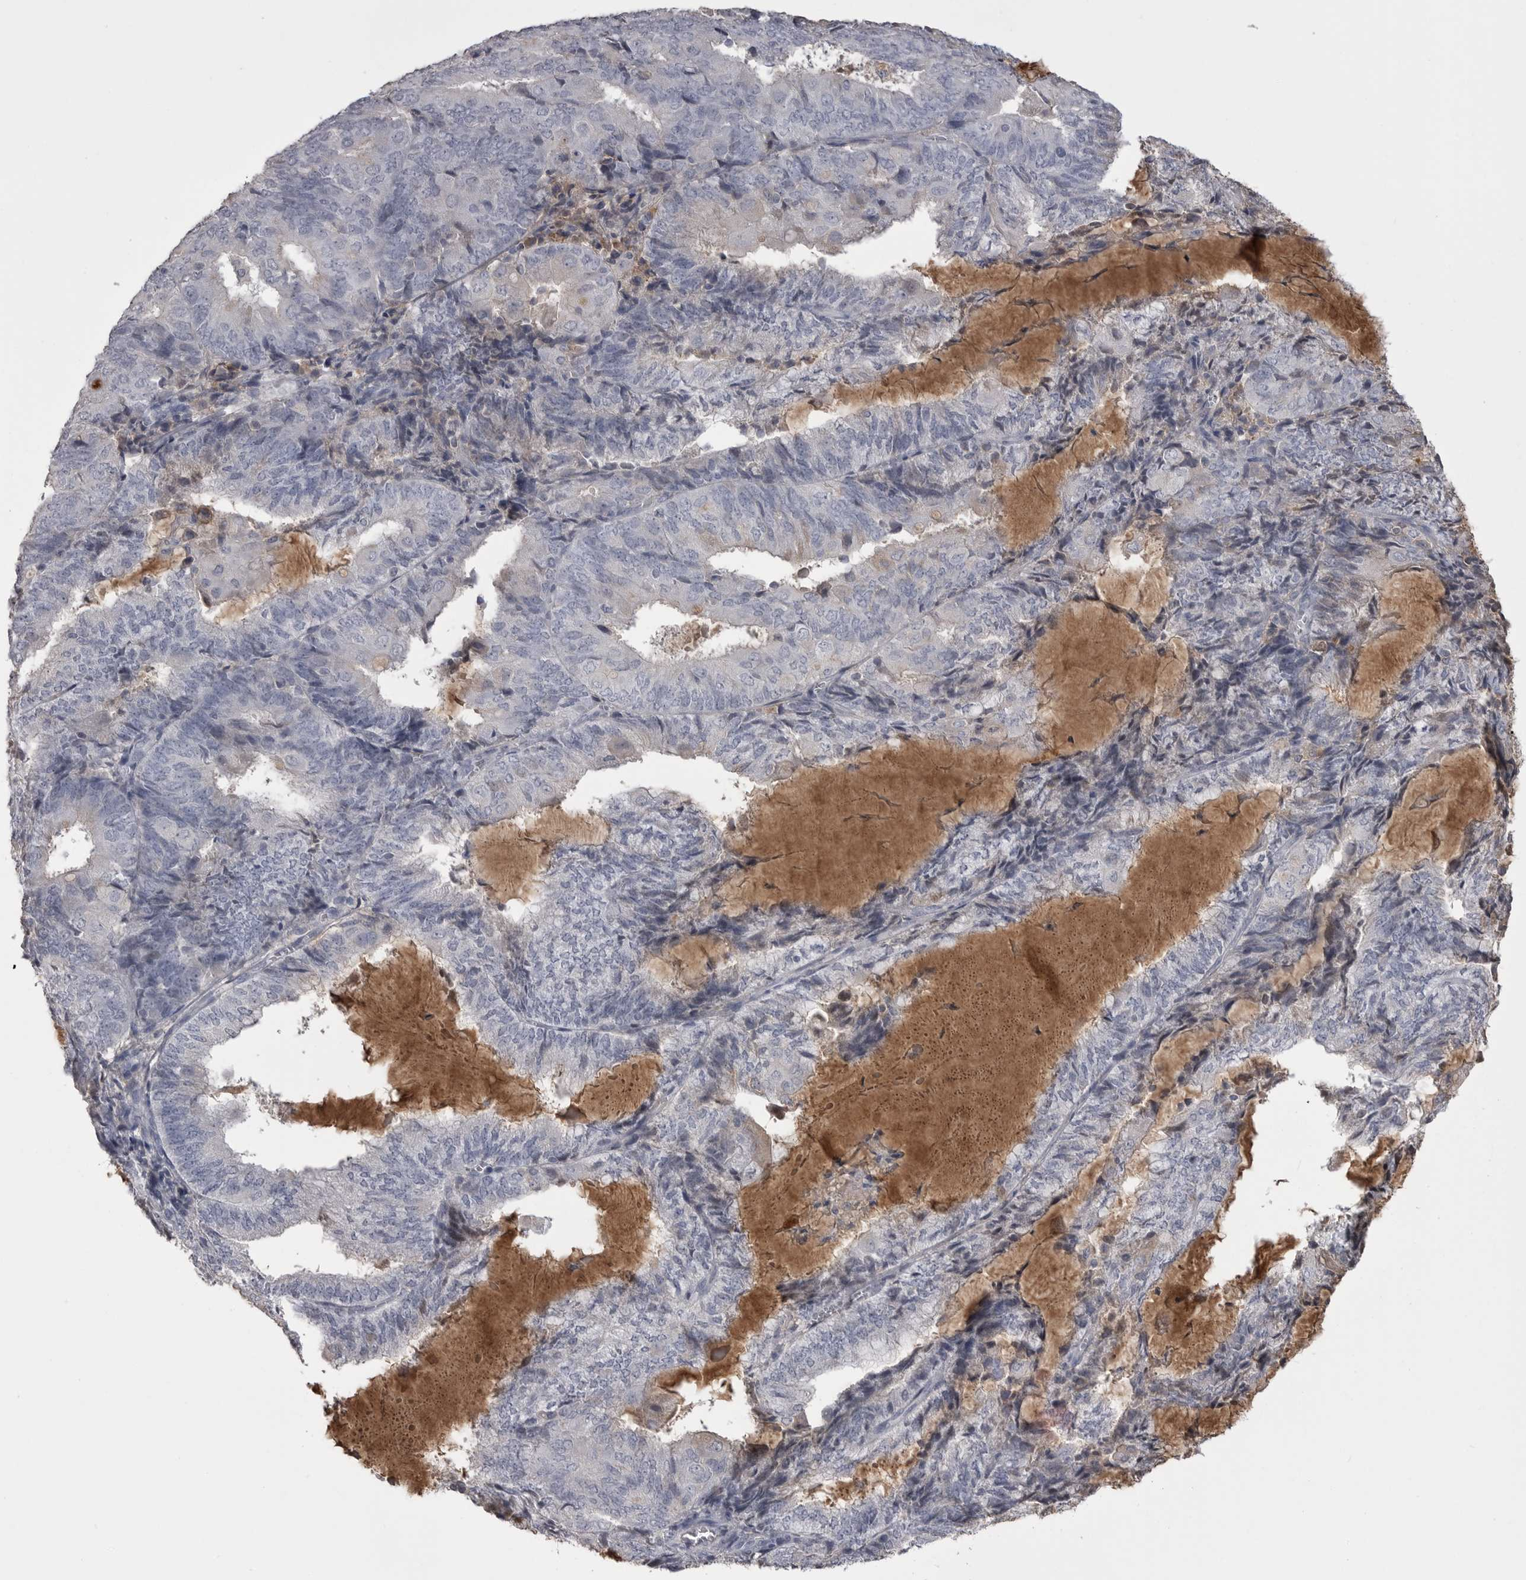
{"staining": {"intensity": "weak", "quantity": "<25%", "location": "cytoplasmic/membranous"}, "tissue": "endometrial cancer", "cell_type": "Tumor cells", "image_type": "cancer", "snomed": [{"axis": "morphology", "description": "Adenocarcinoma, NOS"}, {"axis": "topography", "description": "Endometrium"}], "caption": "Image shows no protein expression in tumor cells of endometrial cancer (adenocarcinoma) tissue.", "gene": "AHSG", "patient": {"sex": "female", "age": 81}}